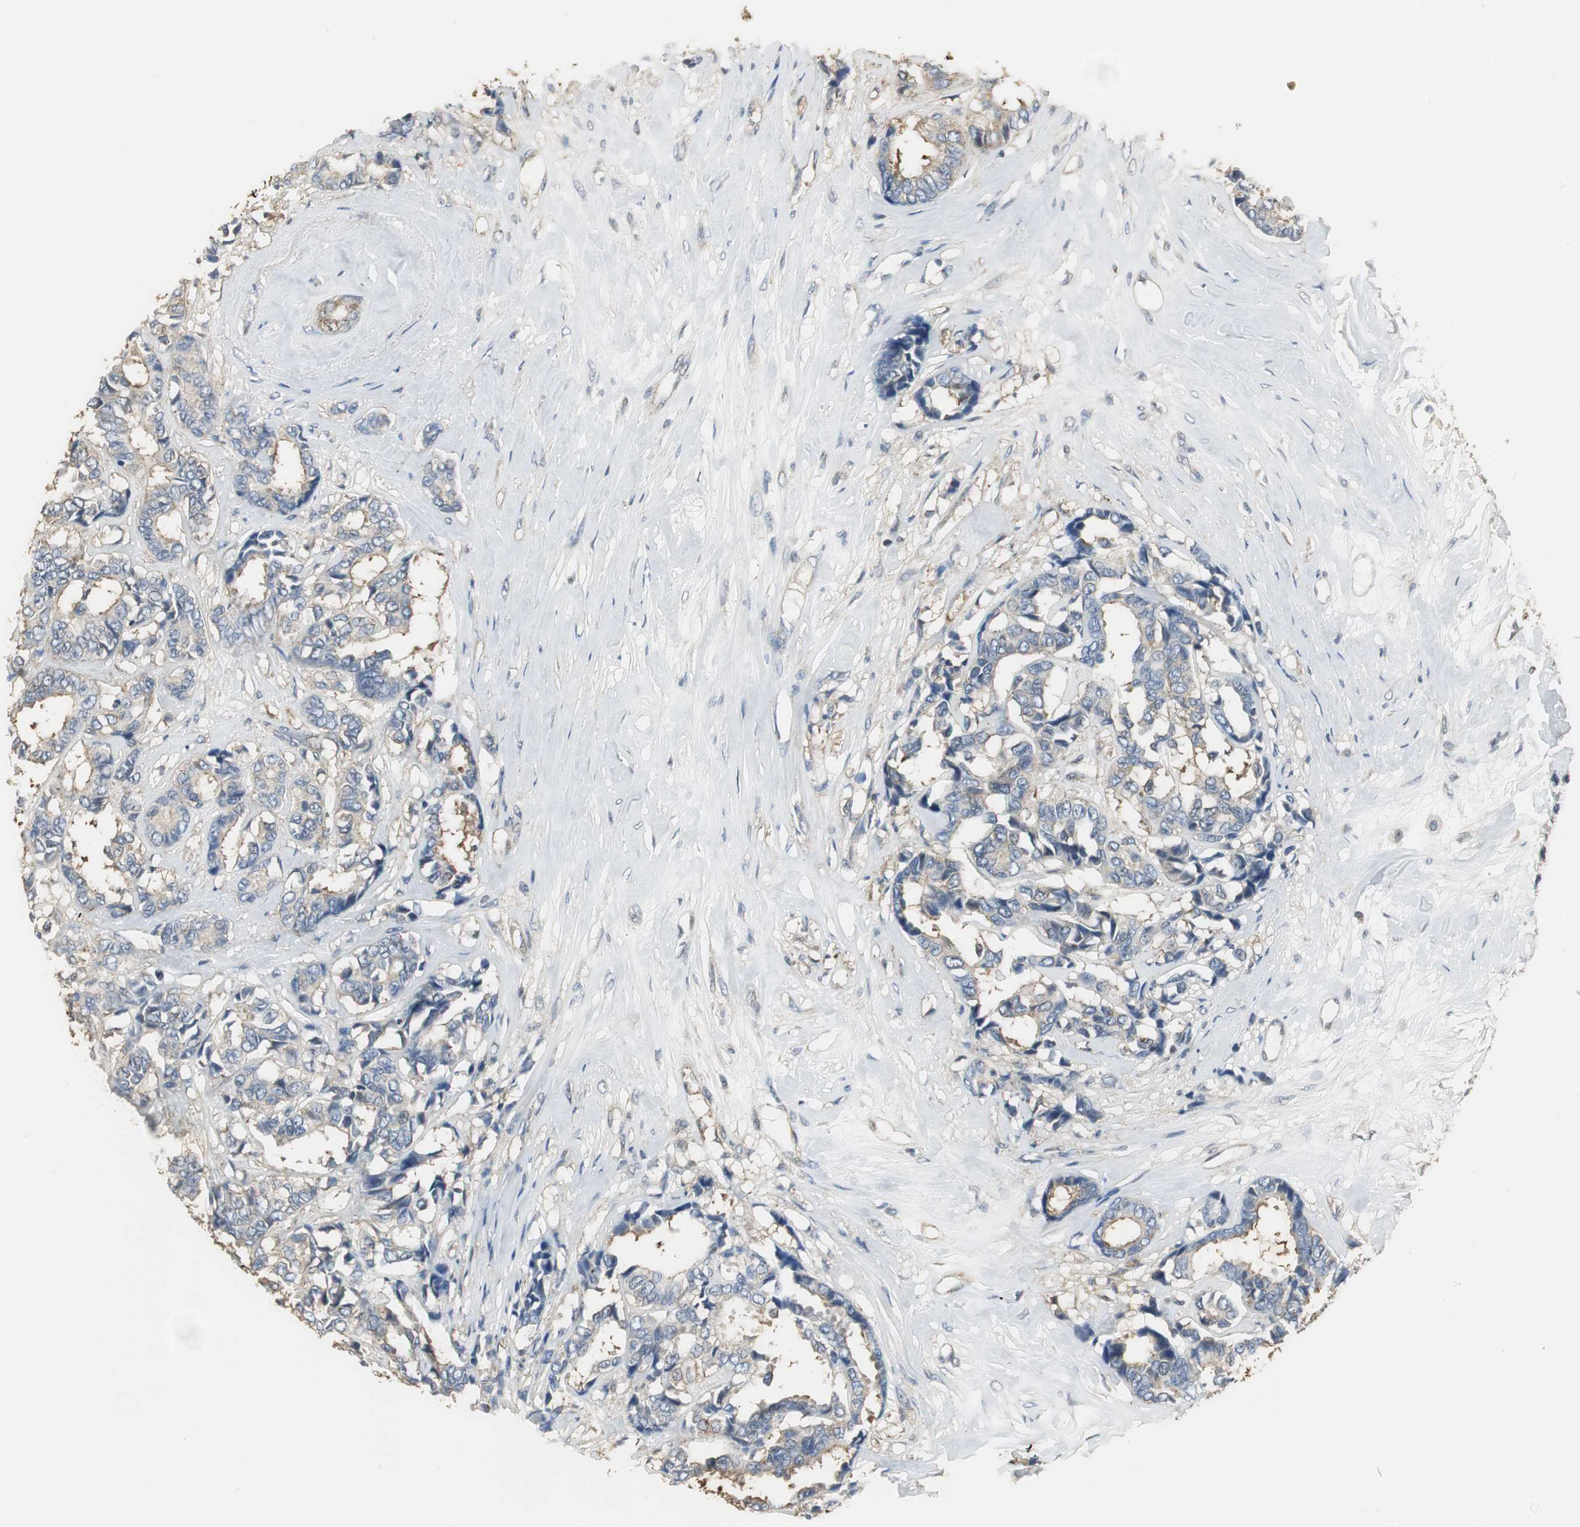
{"staining": {"intensity": "weak", "quantity": "25%-75%", "location": "cytoplasmic/membranous"}, "tissue": "breast cancer", "cell_type": "Tumor cells", "image_type": "cancer", "snomed": [{"axis": "morphology", "description": "Duct carcinoma"}, {"axis": "topography", "description": "Breast"}], "caption": "An image showing weak cytoplasmic/membranous staining in about 25%-75% of tumor cells in breast cancer (intraductal carcinoma), as visualized by brown immunohistochemical staining.", "gene": "CCT5", "patient": {"sex": "female", "age": 87}}